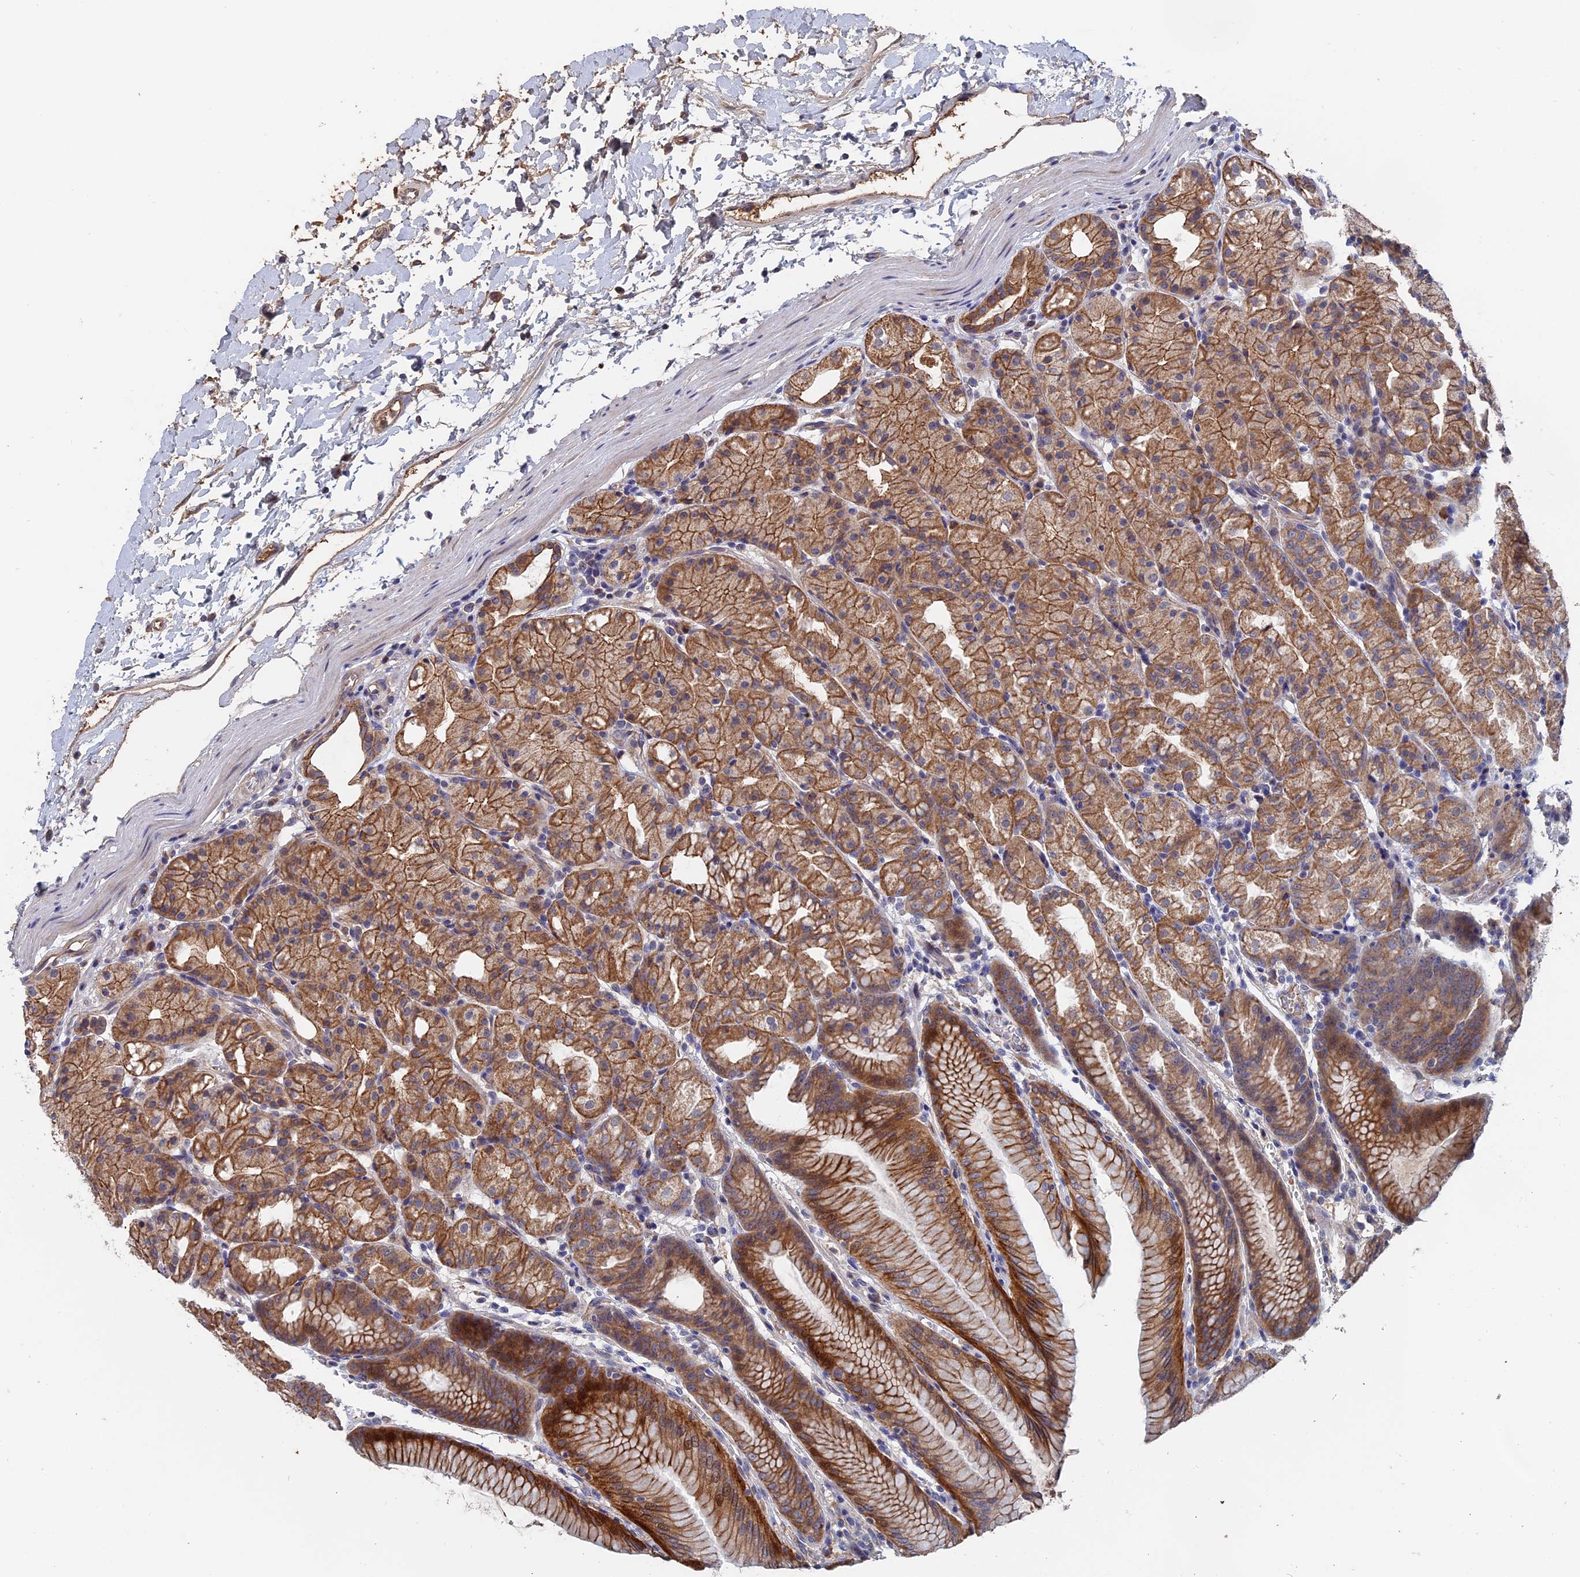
{"staining": {"intensity": "moderate", "quantity": "25%-75%", "location": "cytoplasmic/membranous"}, "tissue": "stomach", "cell_type": "Glandular cells", "image_type": "normal", "snomed": [{"axis": "morphology", "description": "Normal tissue, NOS"}, {"axis": "topography", "description": "Stomach, upper"}], "caption": "About 25%-75% of glandular cells in unremarkable human stomach display moderate cytoplasmic/membranous protein expression as visualized by brown immunohistochemical staining.", "gene": "SLC33A1", "patient": {"sex": "male", "age": 48}}